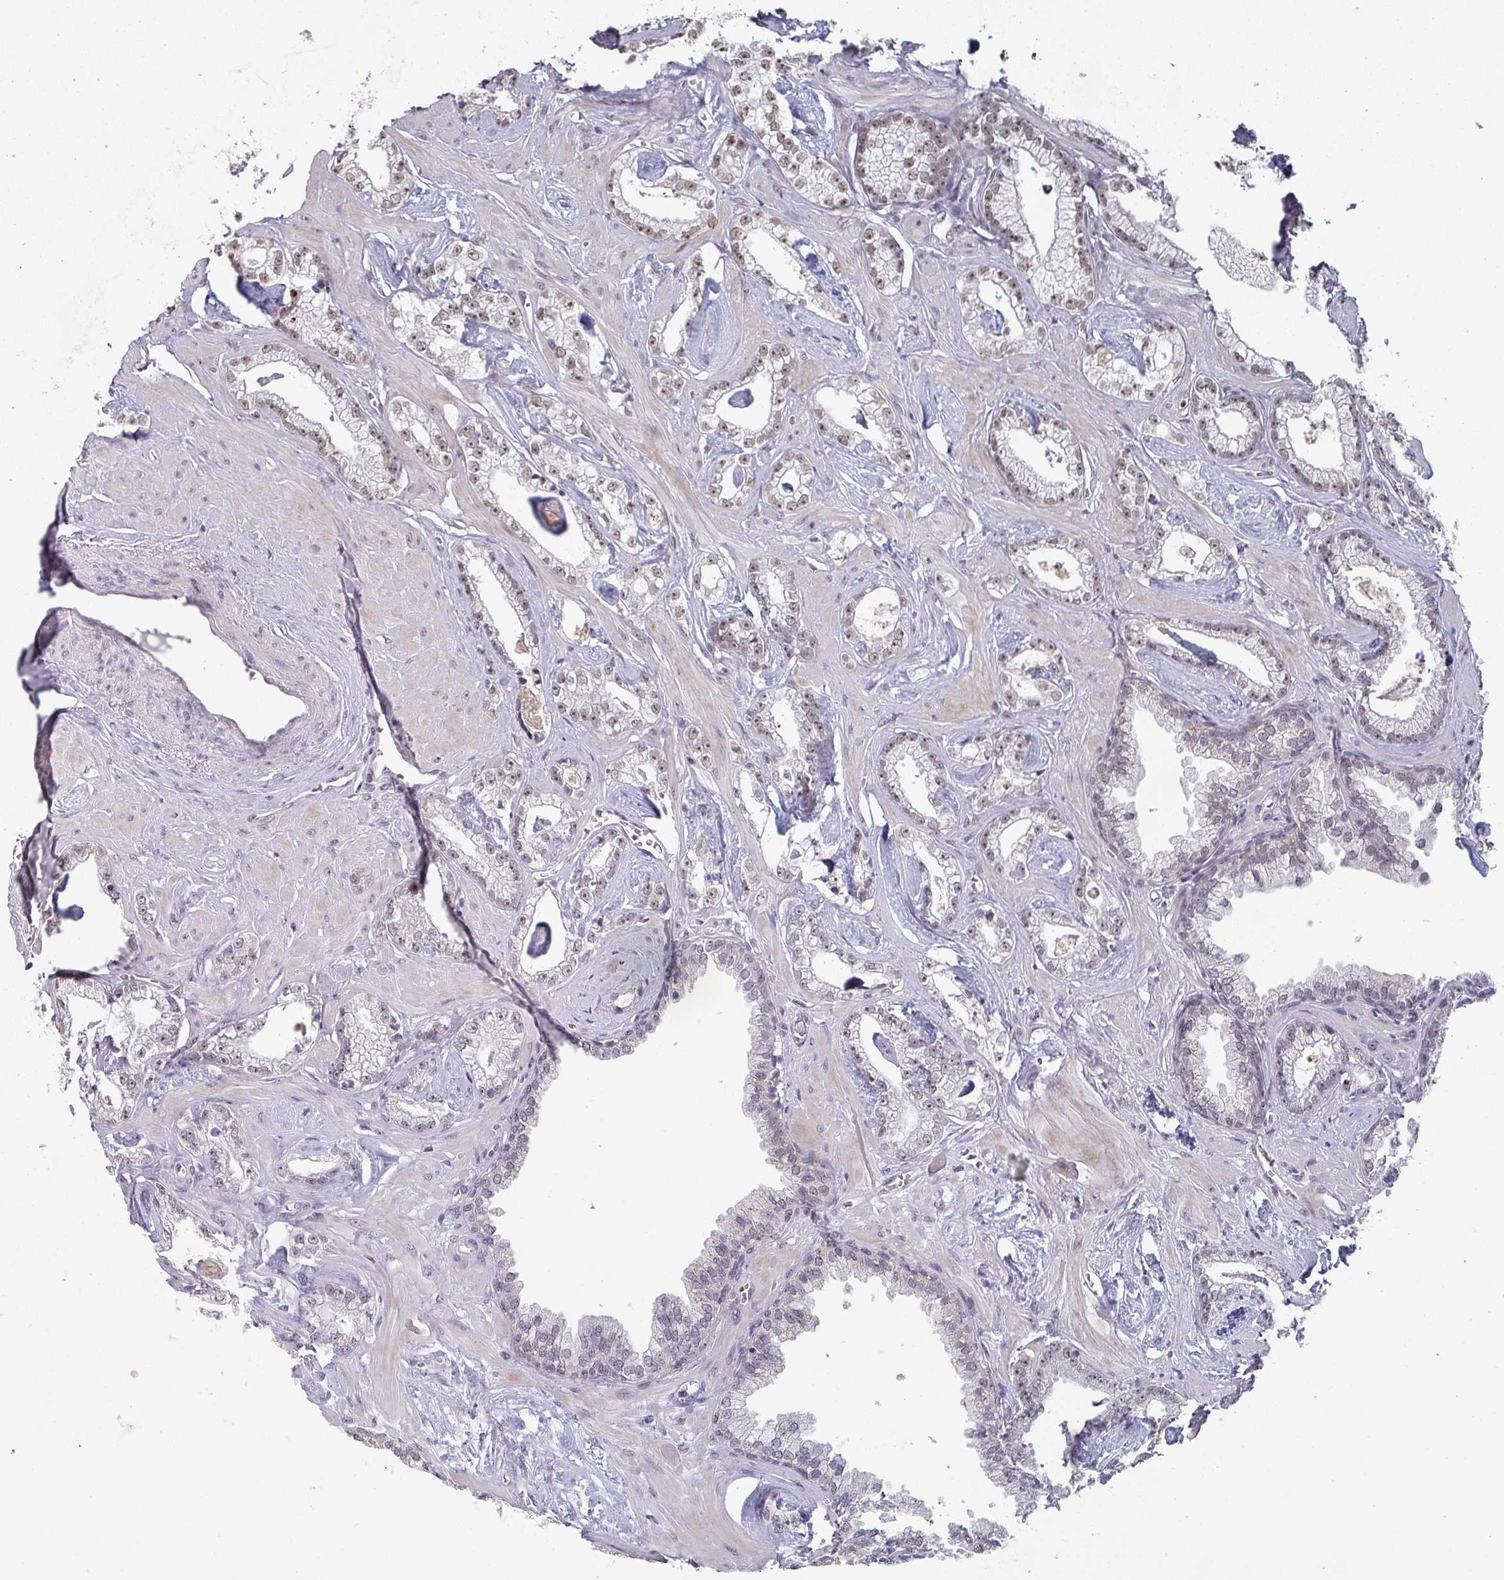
{"staining": {"intensity": "weak", "quantity": ">75%", "location": "nuclear"}, "tissue": "prostate cancer", "cell_type": "Tumor cells", "image_type": "cancer", "snomed": [{"axis": "morphology", "description": "Adenocarcinoma, Low grade"}, {"axis": "topography", "description": "Prostate"}], "caption": "This photomicrograph displays IHC staining of prostate cancer (low-grade adenocarcinoma), with low weak nuclear expression in approximately >75% of tumor cells.", "gene": "ZNF654", "patient": {"sex": "male", "age": 60}}